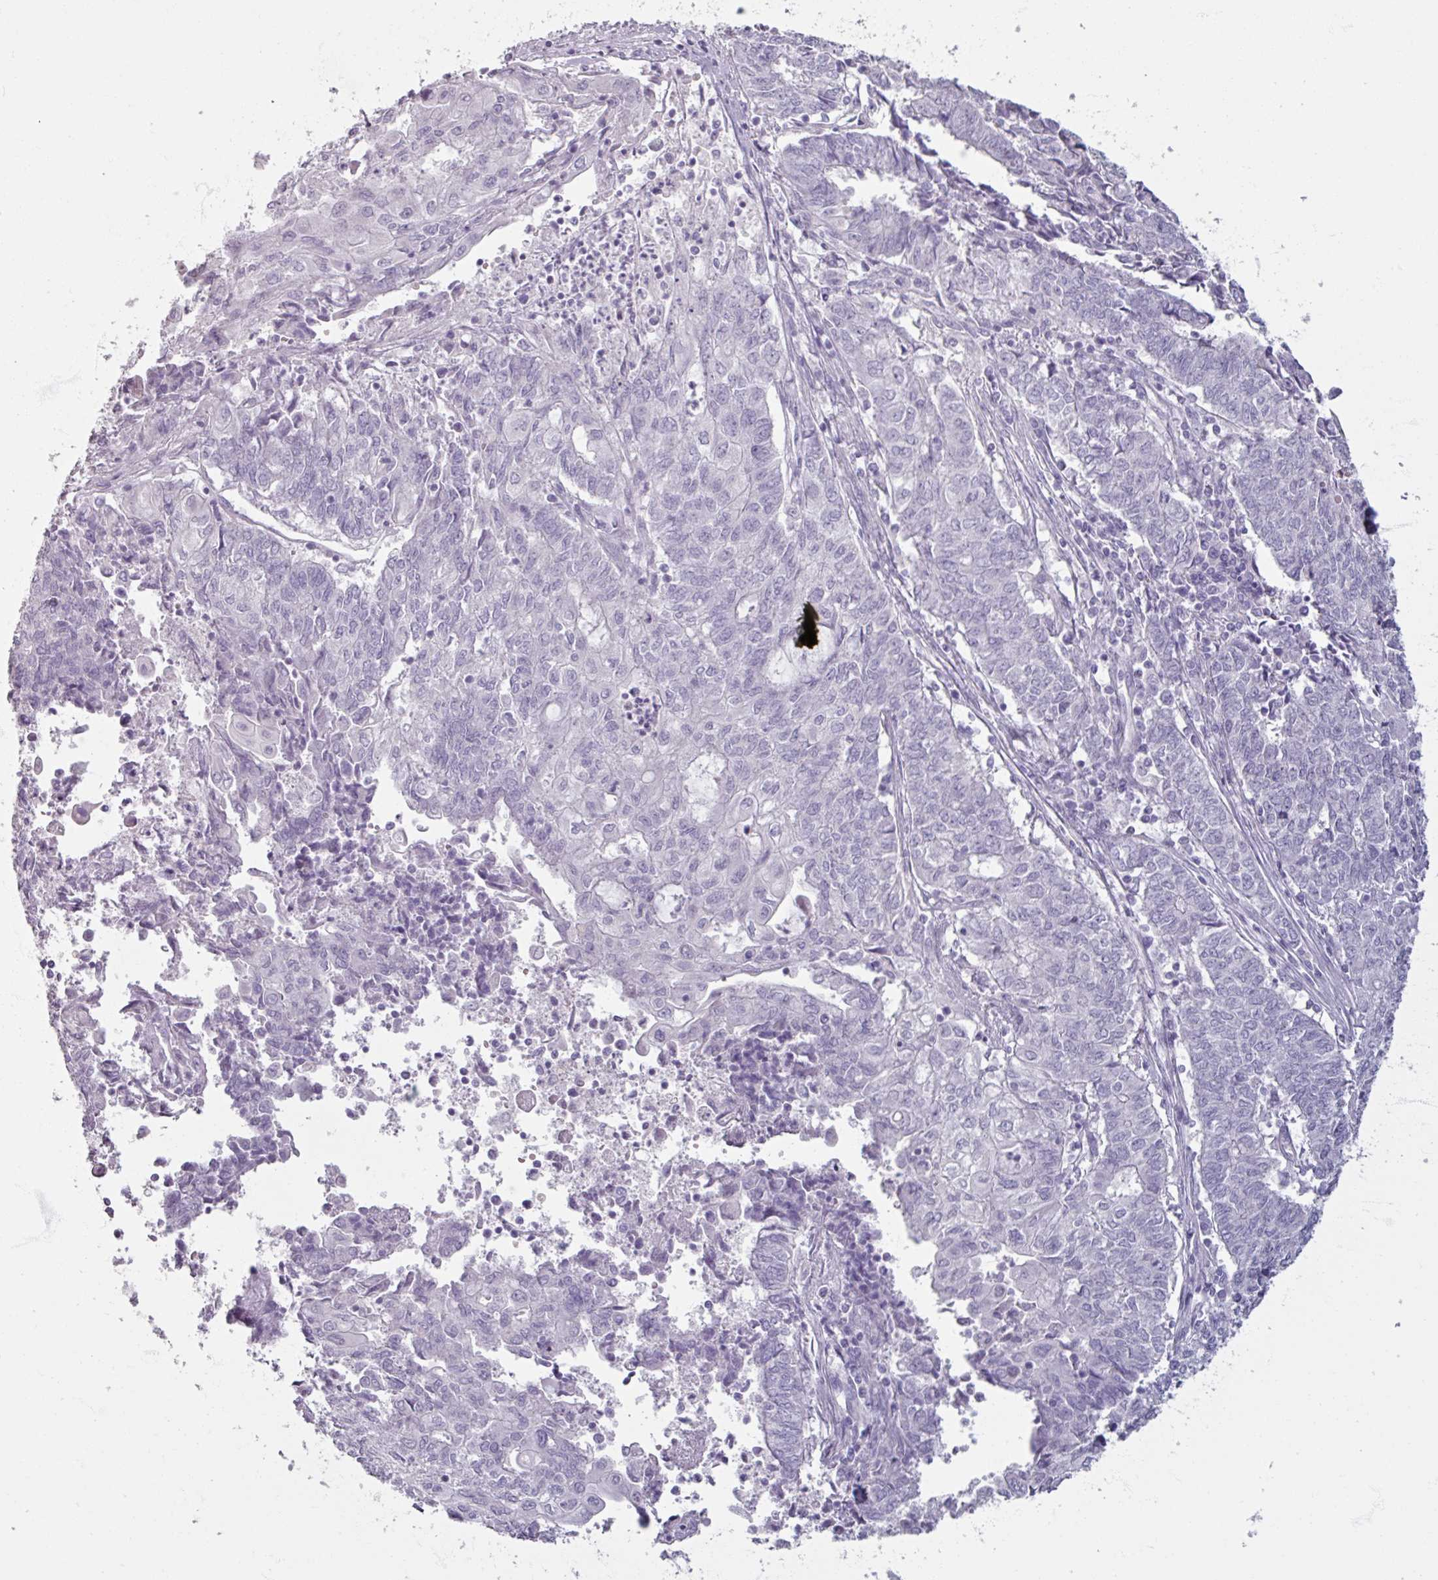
{"staining": {"intensity": "negative", "quantity": "none", "location": "none"}, "tissue": "endometrial cancer", "cell_type": "Tumor cells", "image_type": "cancer", "snomed": [{"axis": "morphology", "description": "Adenocarcinoma, NOS"}, {"axis": "topography", "description": "Endometrium"}], "caption": "DAB (3,3'-diaminobenzidine) immunohistochemical staining of endometrial adenocarcinoma demonstrates no significant staining in tumor cells.", "gene": "TG", "patient": {"sex": "female", "age": 54}}